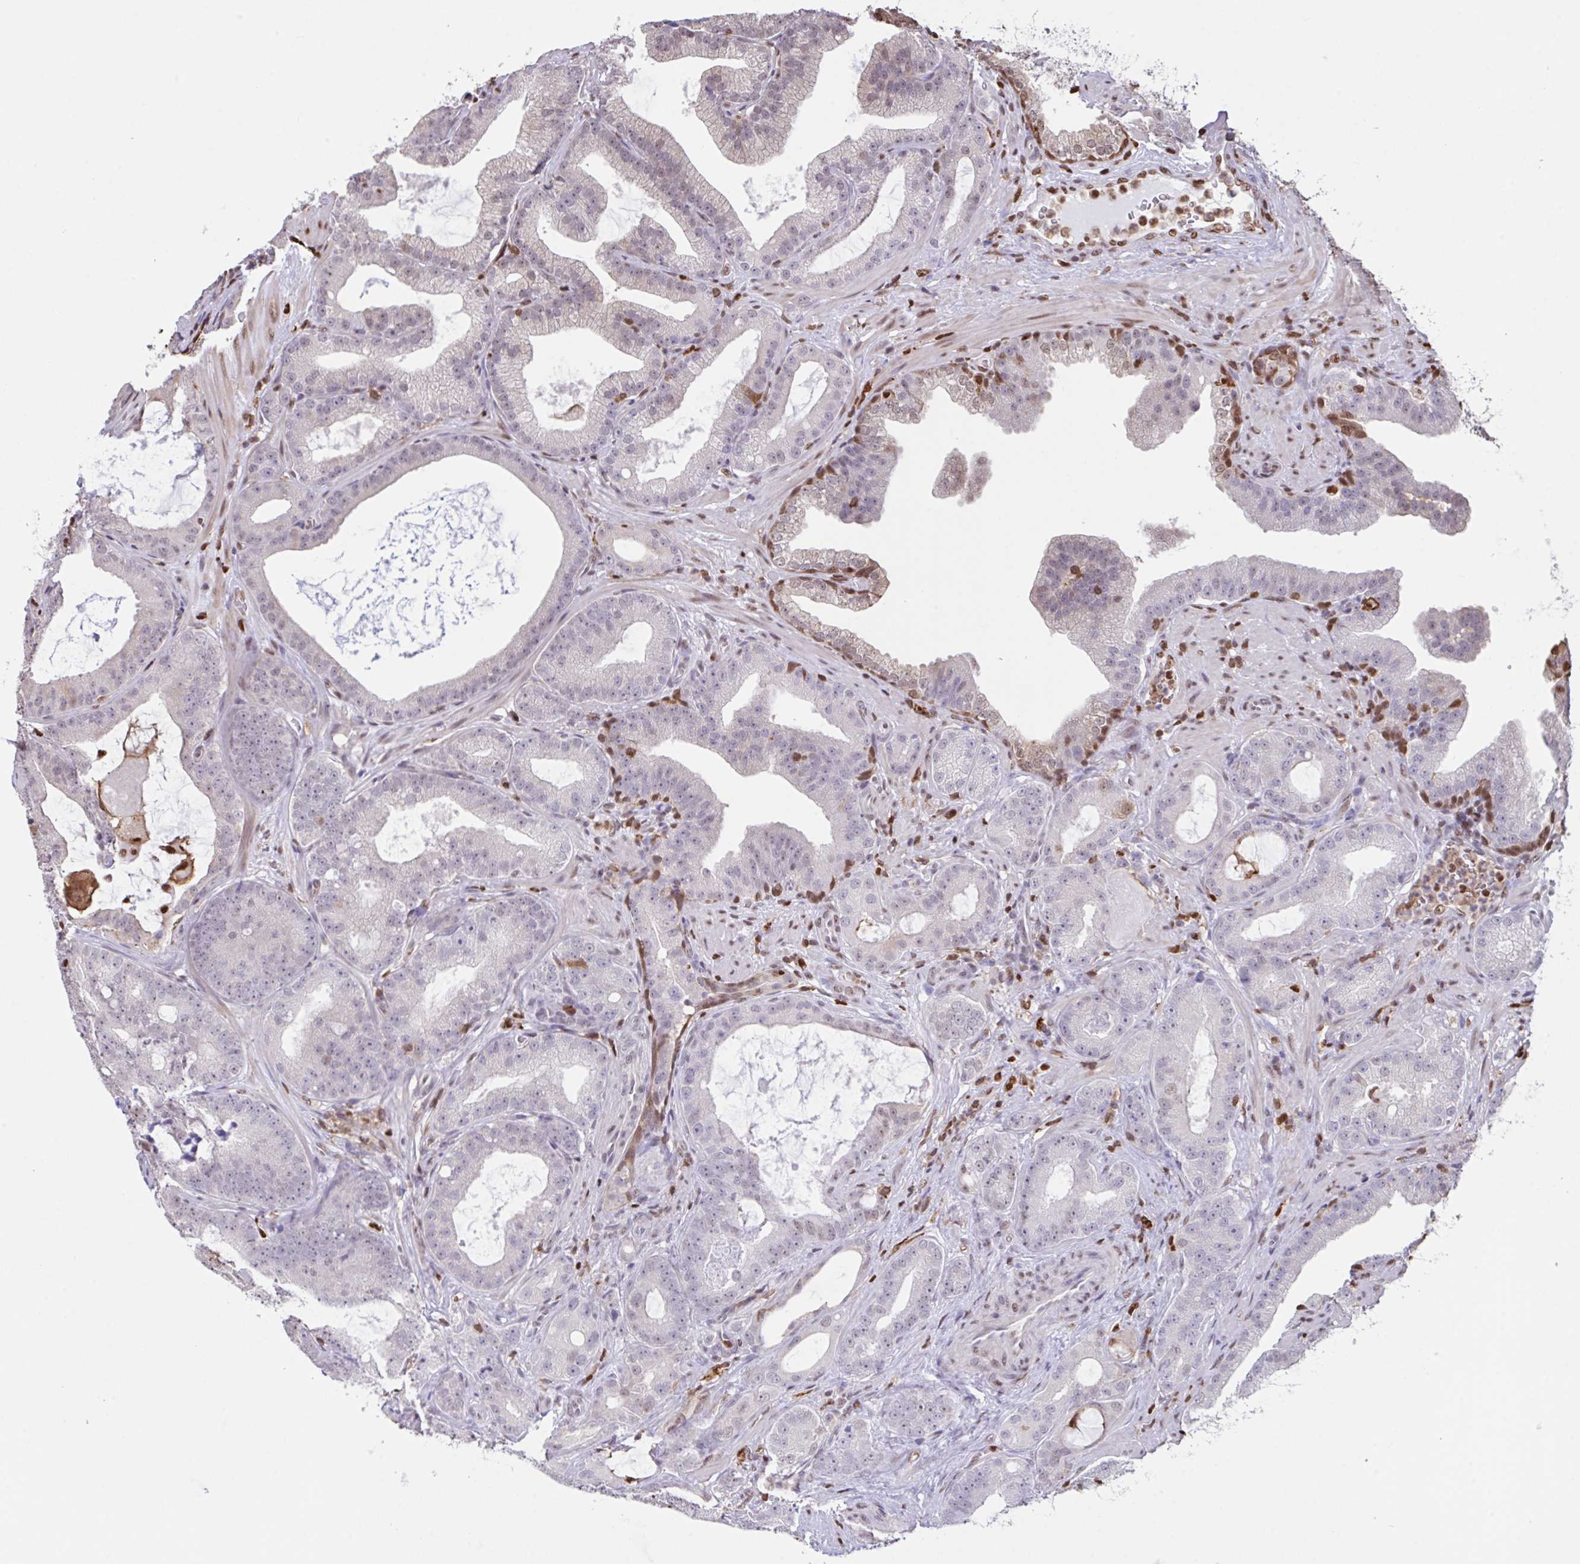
{"staining": {"intensity": "negative", "quantity": "none", "location": "none"}, "tissue": "prostate cancer", "cell_type": "Tumor cells", "image_type": "cancer", "snomed": [{"axis": "morphology", "description": "Adenocarcinoma, High grade"}, {"axis": "topography", "description": "Prostate"}], "caption": "Immunohistochemistry histopathology image of adenocarcinoma (high-grade) (prostate) stained for a protein (brown), which exhibits no staining in tumor cells.", "gene": "BTBD10", "patient": {"sex": "male", "age": 65}}